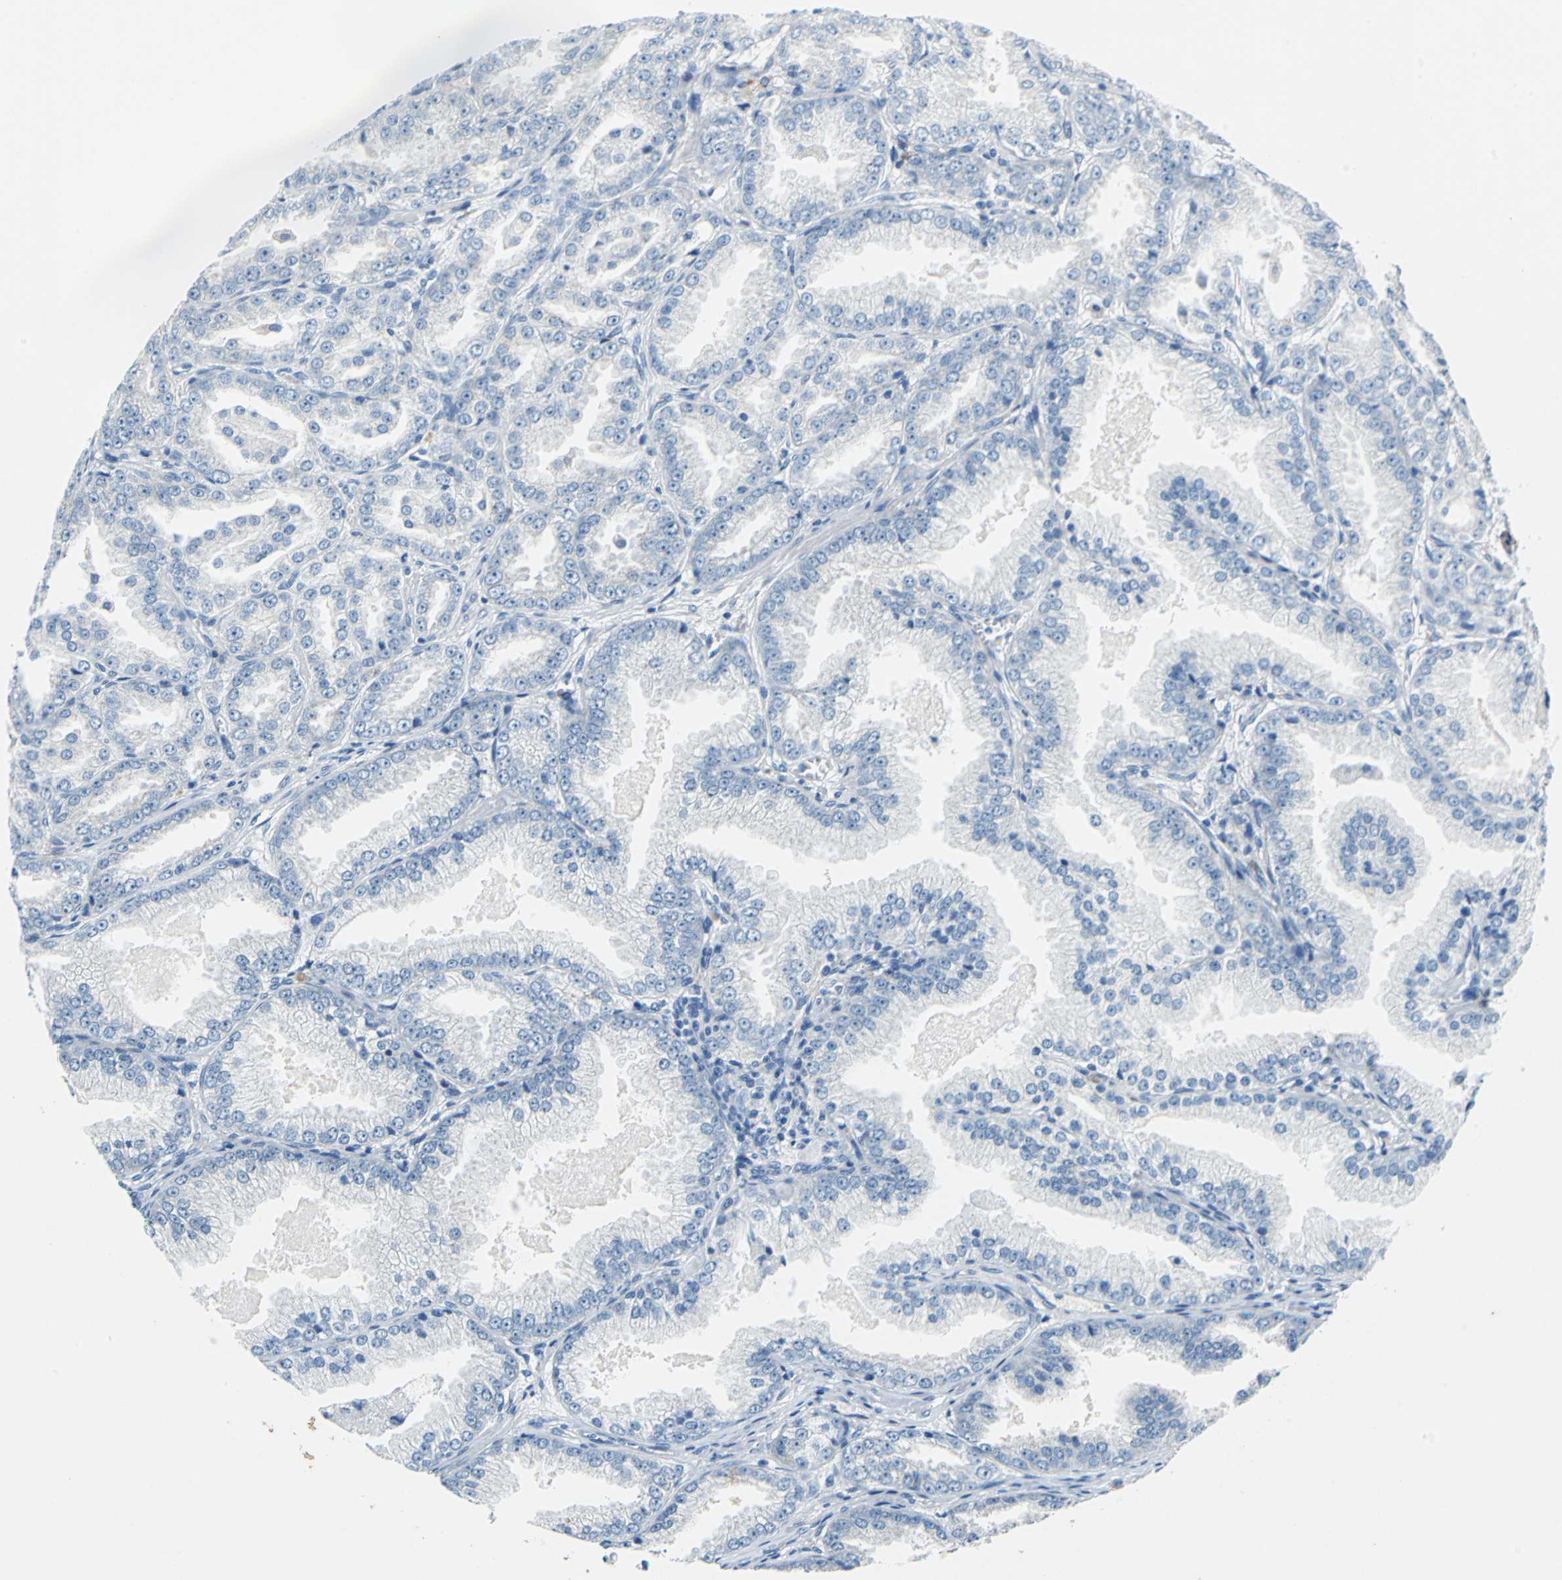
{"staining": {"intensity": "negative", "quantity": "none", "location": "none"}, "tissue": "prostate cancer", "cell_type": "Tumor cells", "image_type": "cancer", "snomed": [{"axis": "morphology", "description": "Adenocarcinoma, High grade"}, {"axis": "topography", "description": "Prostate"}], "caption": "An immunohistochemistry histopathology image of adenocarcinoma (high-grade) (prostate) is shown. There is no staining in tumor cells of adenocarcinoma (high-grade) (prostate). (Brightfield microscopy of DAB IHC at high magnification).", "gene": "TEX264", "patient": {"sex": "male", "age": 61}}